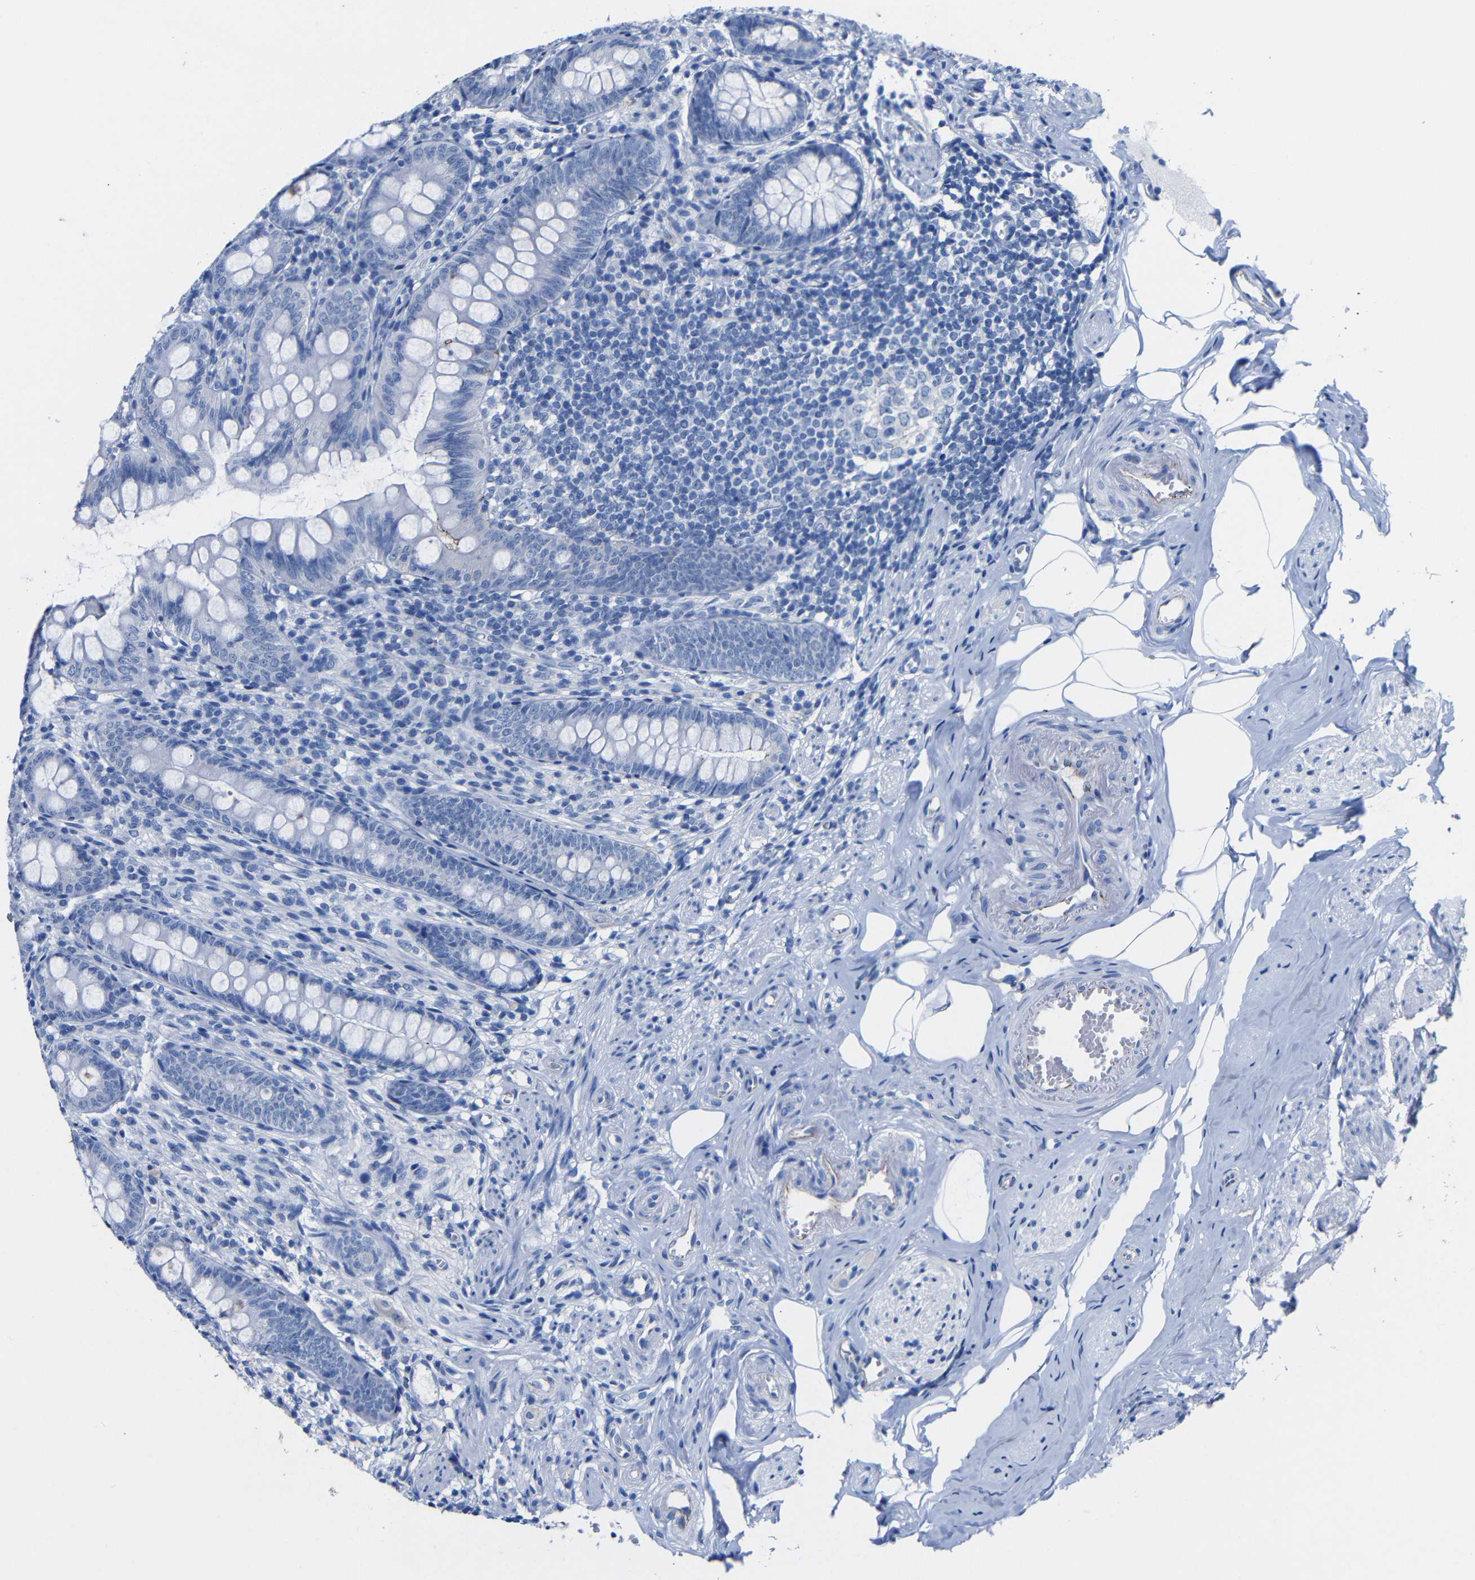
{"staining": {"intensity": "negative", "quantity": "none", "location": "none"}, "tissue": "appendix", "cell_type": "Glandular cells", "image_type": "normal", "snomed": [{"axis": "morphology", "description": "Normal tissue, NOS"}, {"axis": "topography", "description": "Appendix"}], "caption": "Appendix stained for a protein using immunohistochemistry reveals no positivity glandular cells.", "gene": "CGNL1", "patient": {"sex": "female", "age": 77}}